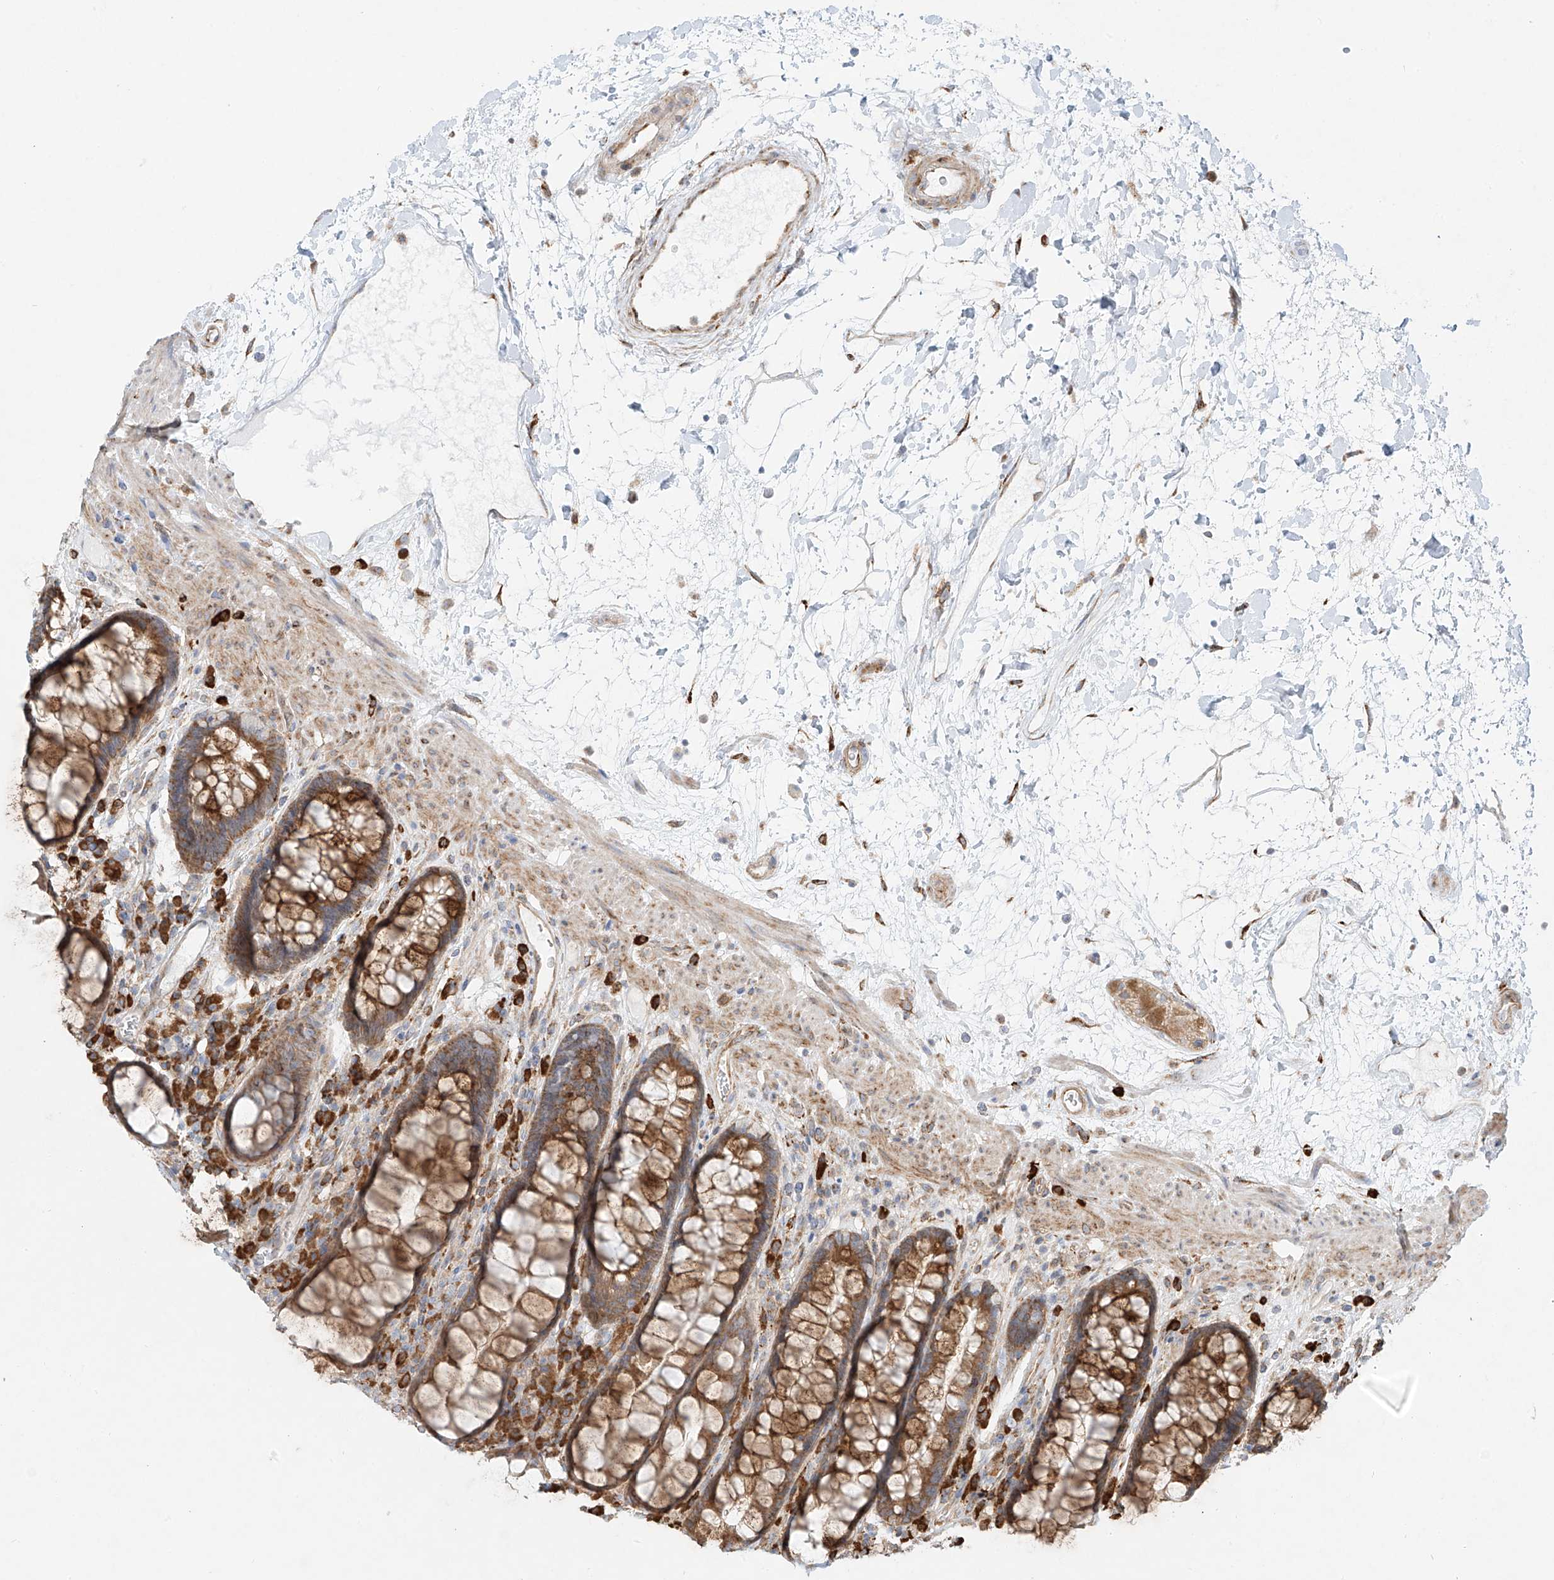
{"staining": {"intensity": "moderate", "quantity": ">75%", "location": "cytoplasmic/membranous"}, "tissue": "rectum", "cell_type": "Glandular cells", "image_type": "normal", "snomed": [{"axis": "morphology", "description": "Normal tissue, NOS"}, {"axis": "topography", "description": "Rectum"}], "caption": "Benign rectum was stained to show a protein in brown. There is medium levels of moderate cytoplasmic/membranous staining in approximately >75% of glandular cells.", "gene": "EIPR1", "patient": {"sex": "male", "age": 64}}